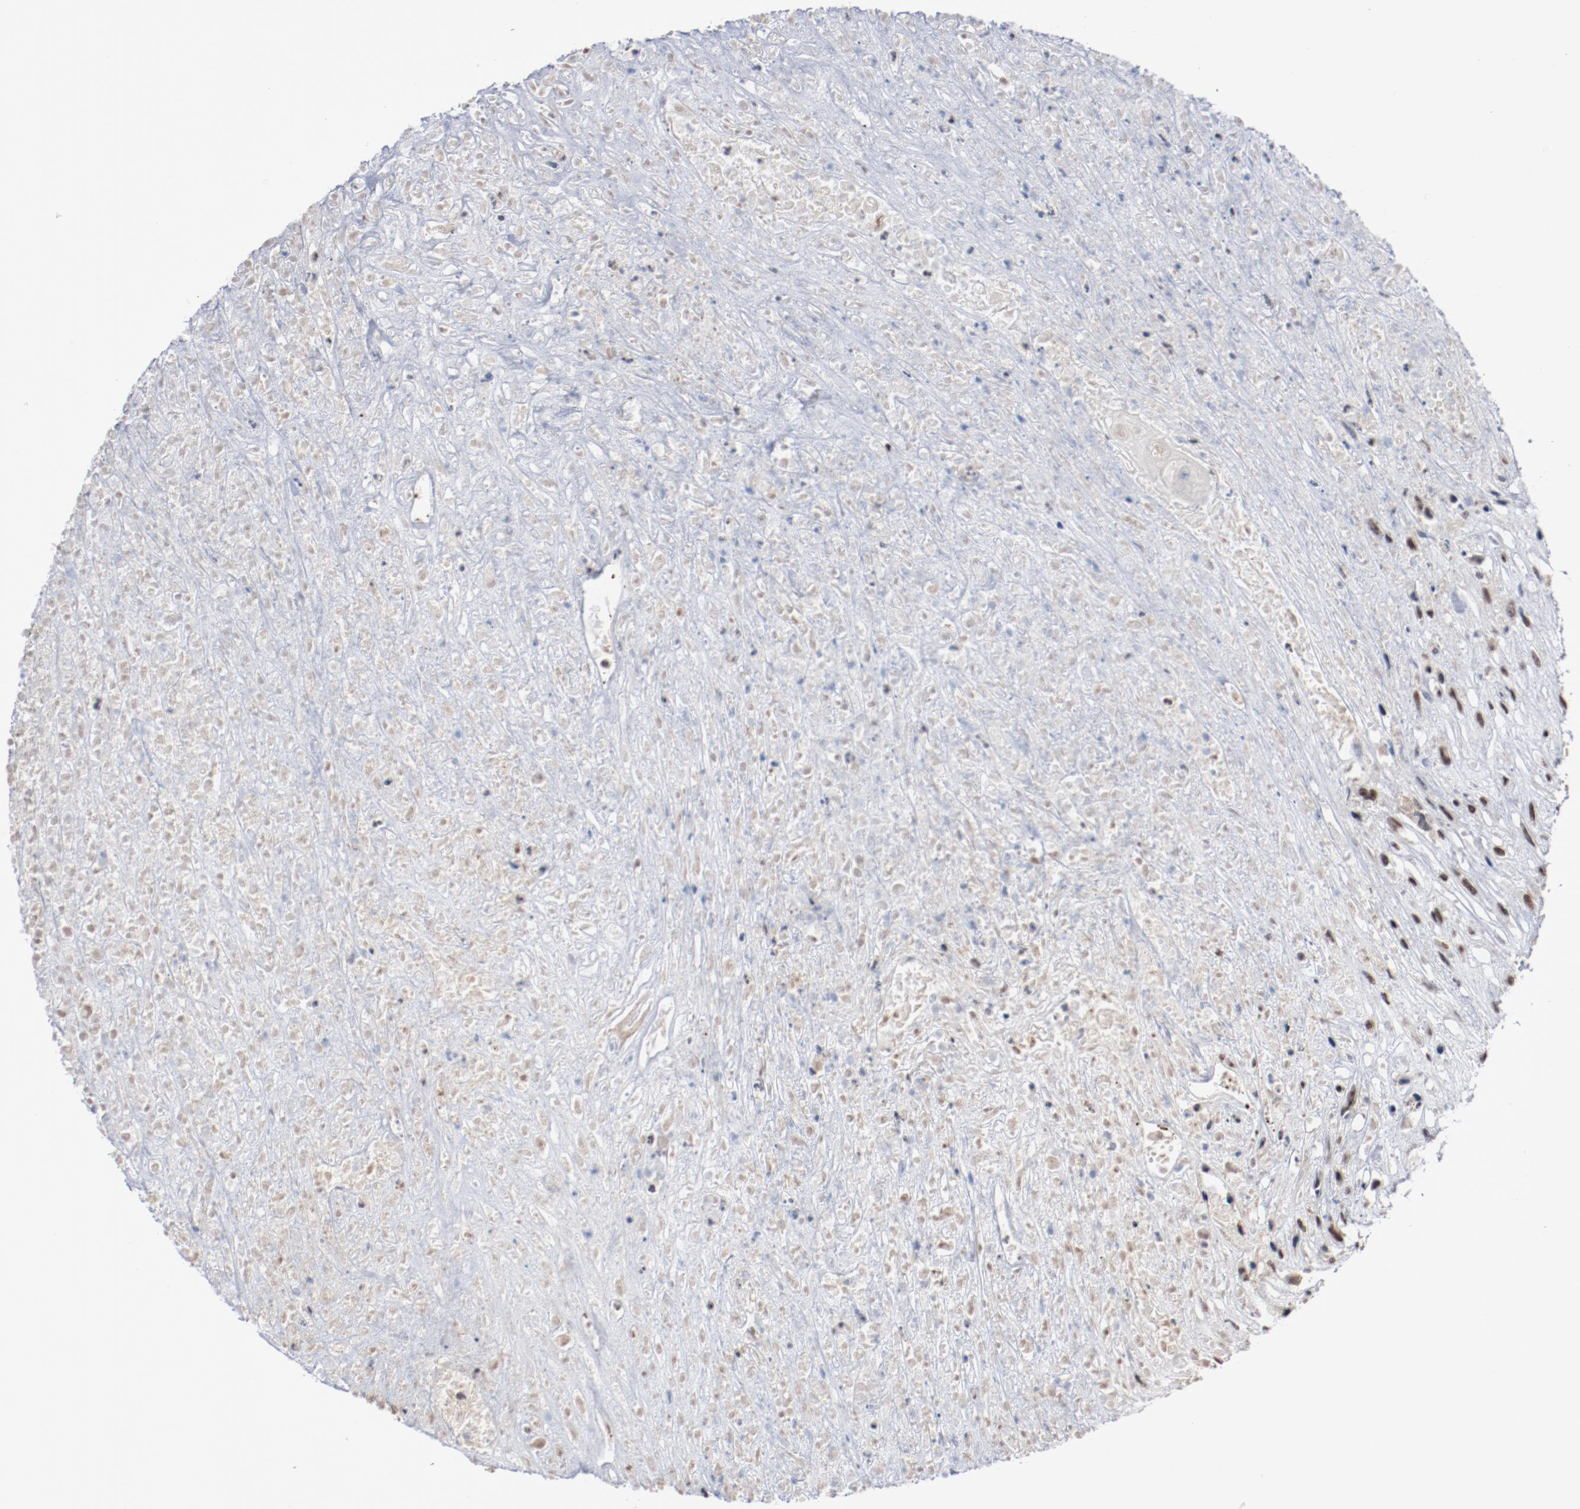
{"staining": {"intensity": "strong", "quantity": ">75%", "location": "cytoplasmic/membranous,nuclear"}, "tissue": "head and neck cancer", "cell_type": "Tumor cells", "image_type": "cancer", "snomed": [{"axis": "morphology", "description": "Necrosis, NOS"}, {"axis": "morphology", "description": "Neoplasm, malignant, NOS"}, {"axis": "topography", "description": "Salivary gland"}, {"axis": "topography", "description": "Head-Neck"}], "caption": "Protein staining of head and neck cancer (neoplasm (malignant)) tissue displays strong cytoplasmic/membranous and nuclear positivity in about >75% of tumor cells. (IHC, brightfield microscopy, high magnification).", "gene": "BUB3", "patient": {"sex": "male", "age": 43}}